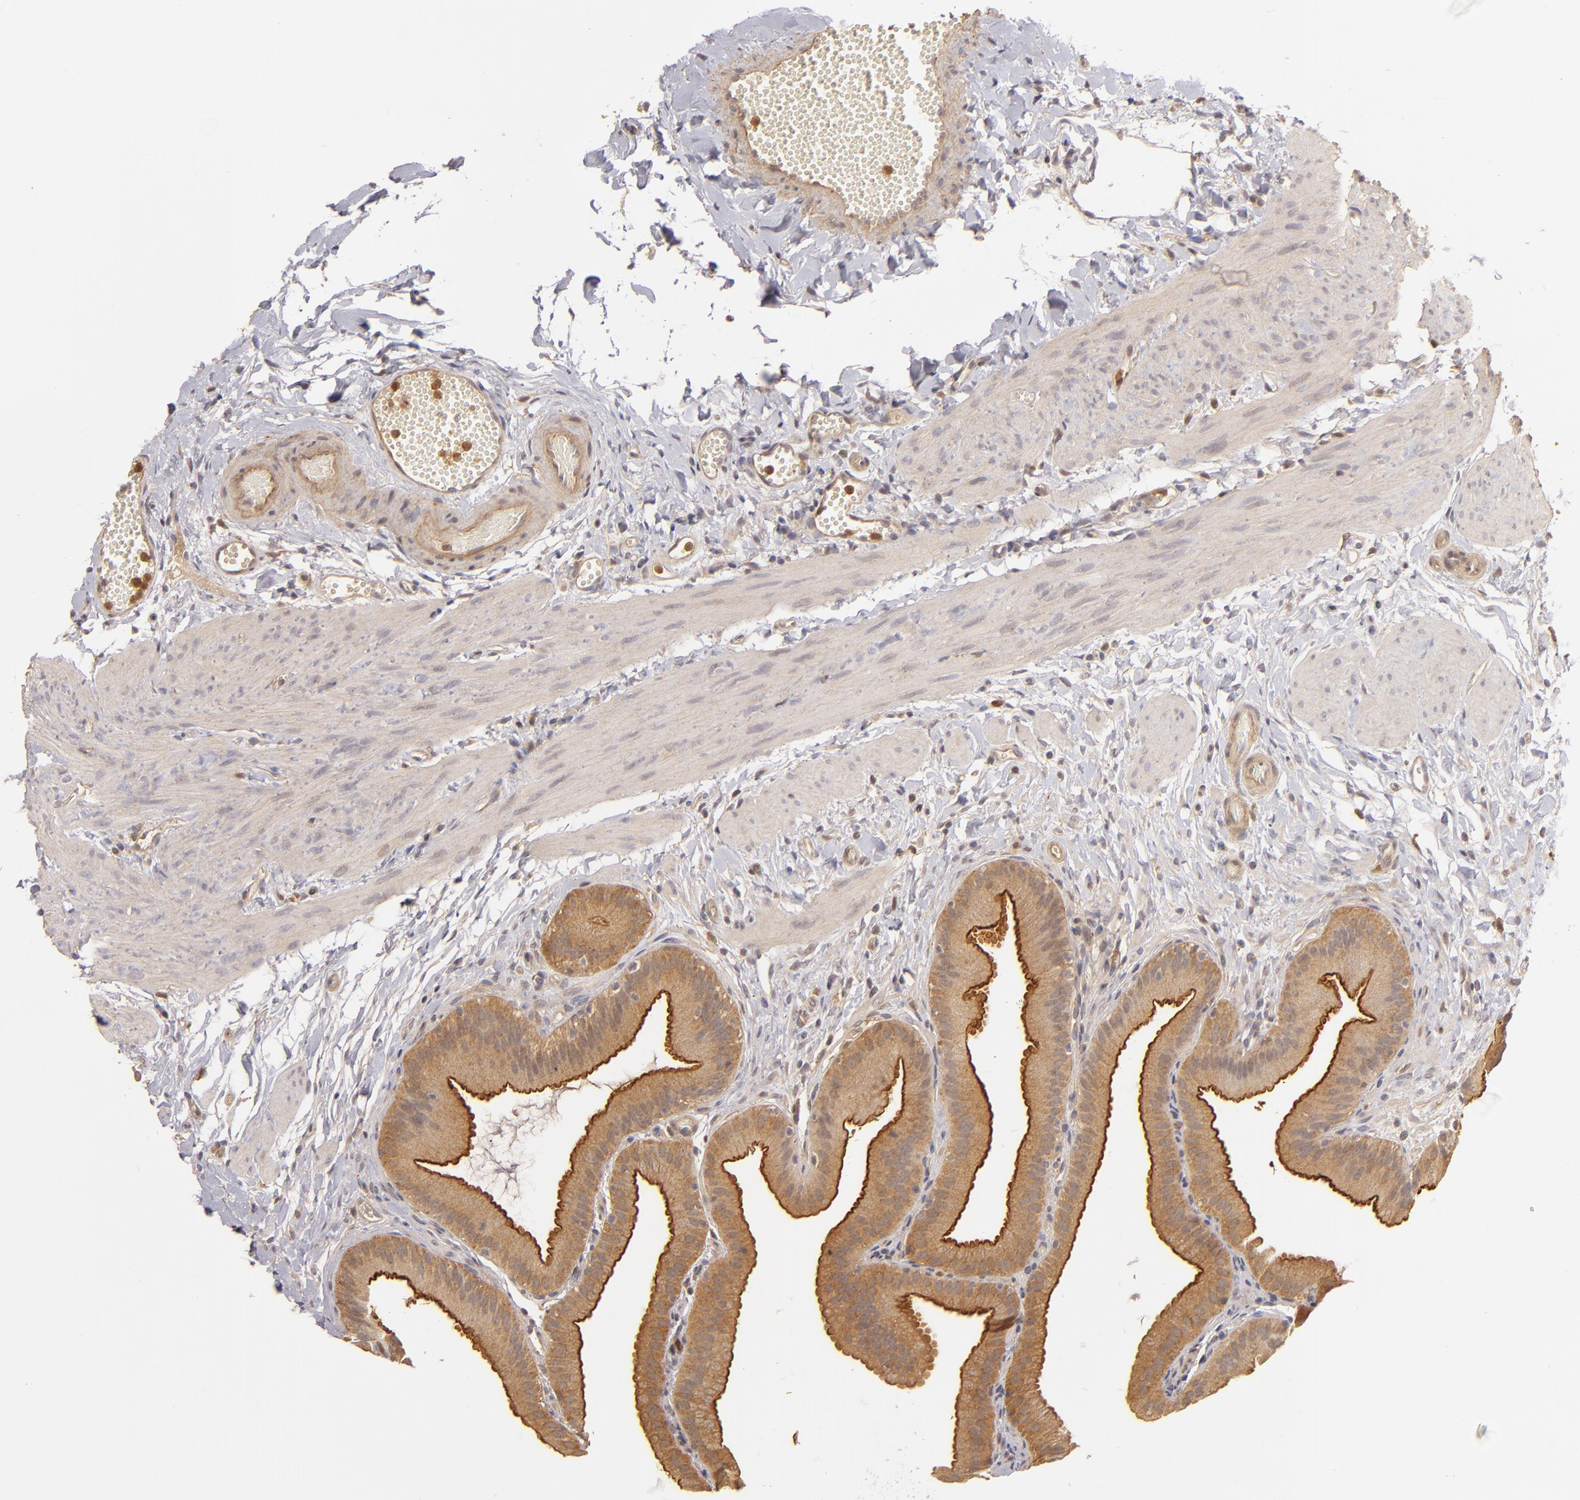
{"staining": {"intensity": "strong", "quantity": ">75%", "location": "cytoplasmic/membranous"}, "tissue": "gallbladder", "cell_type": "Glandular cells", "image_type": "normal", "snomed": [{"axis": "morphology", "description": "Normal tissue, NOS"}, {"axis": "topography", "description": "Gallbladder"}], "caption": "High-magnification brightfield microscopy of unremarkable gallbladder stained with DAB (brown) and counterstained with hematoxylin (blue). glandular cells exhibit strong cytoplasmic/membranous staining is identified in about>75% of cells.", "gene": "PRKCD", "patient": {"sex": "female", "age": 63}}